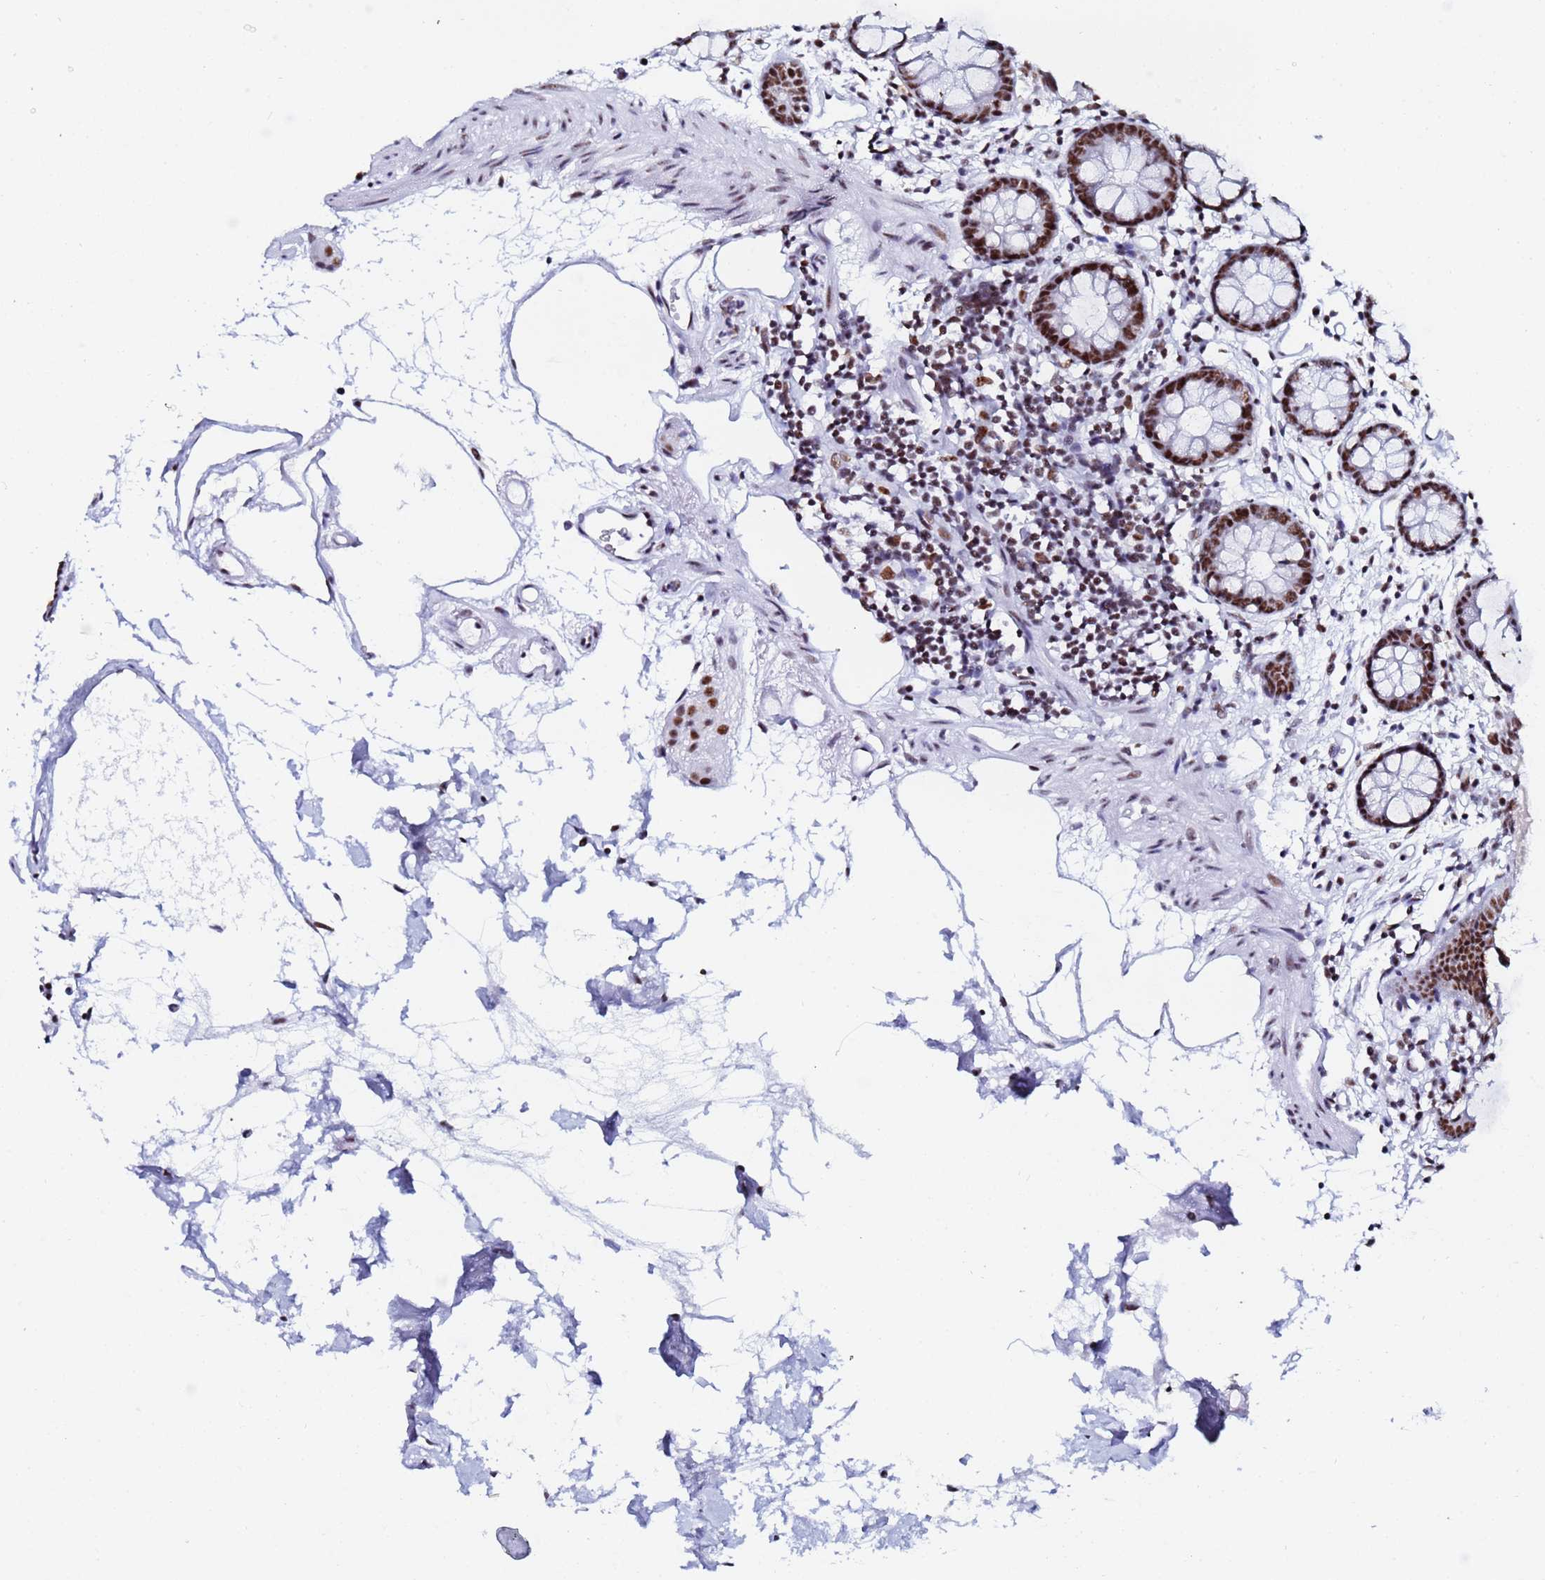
{"staining": {"intensity": "moderate", "quantity": ">75%", "location": "nuclear"}, "tissue": "colon", "cell_type": "Endothelial cells", "image_type": "normal", "snomed": [{"axis": "morphology", "description": "Normal tissue, NOS"}, {"axis": "topography", "description": "Colon"}], "caption": "Immunohistochemistry (IHC) micrograph of benign colon stained for a protein (brown), which shows medium levels of moderate nuclear staining in about >75% of endothelial cells.", "gene": "SNRPA1", "patient": {"sex": "female", "age": 84}}